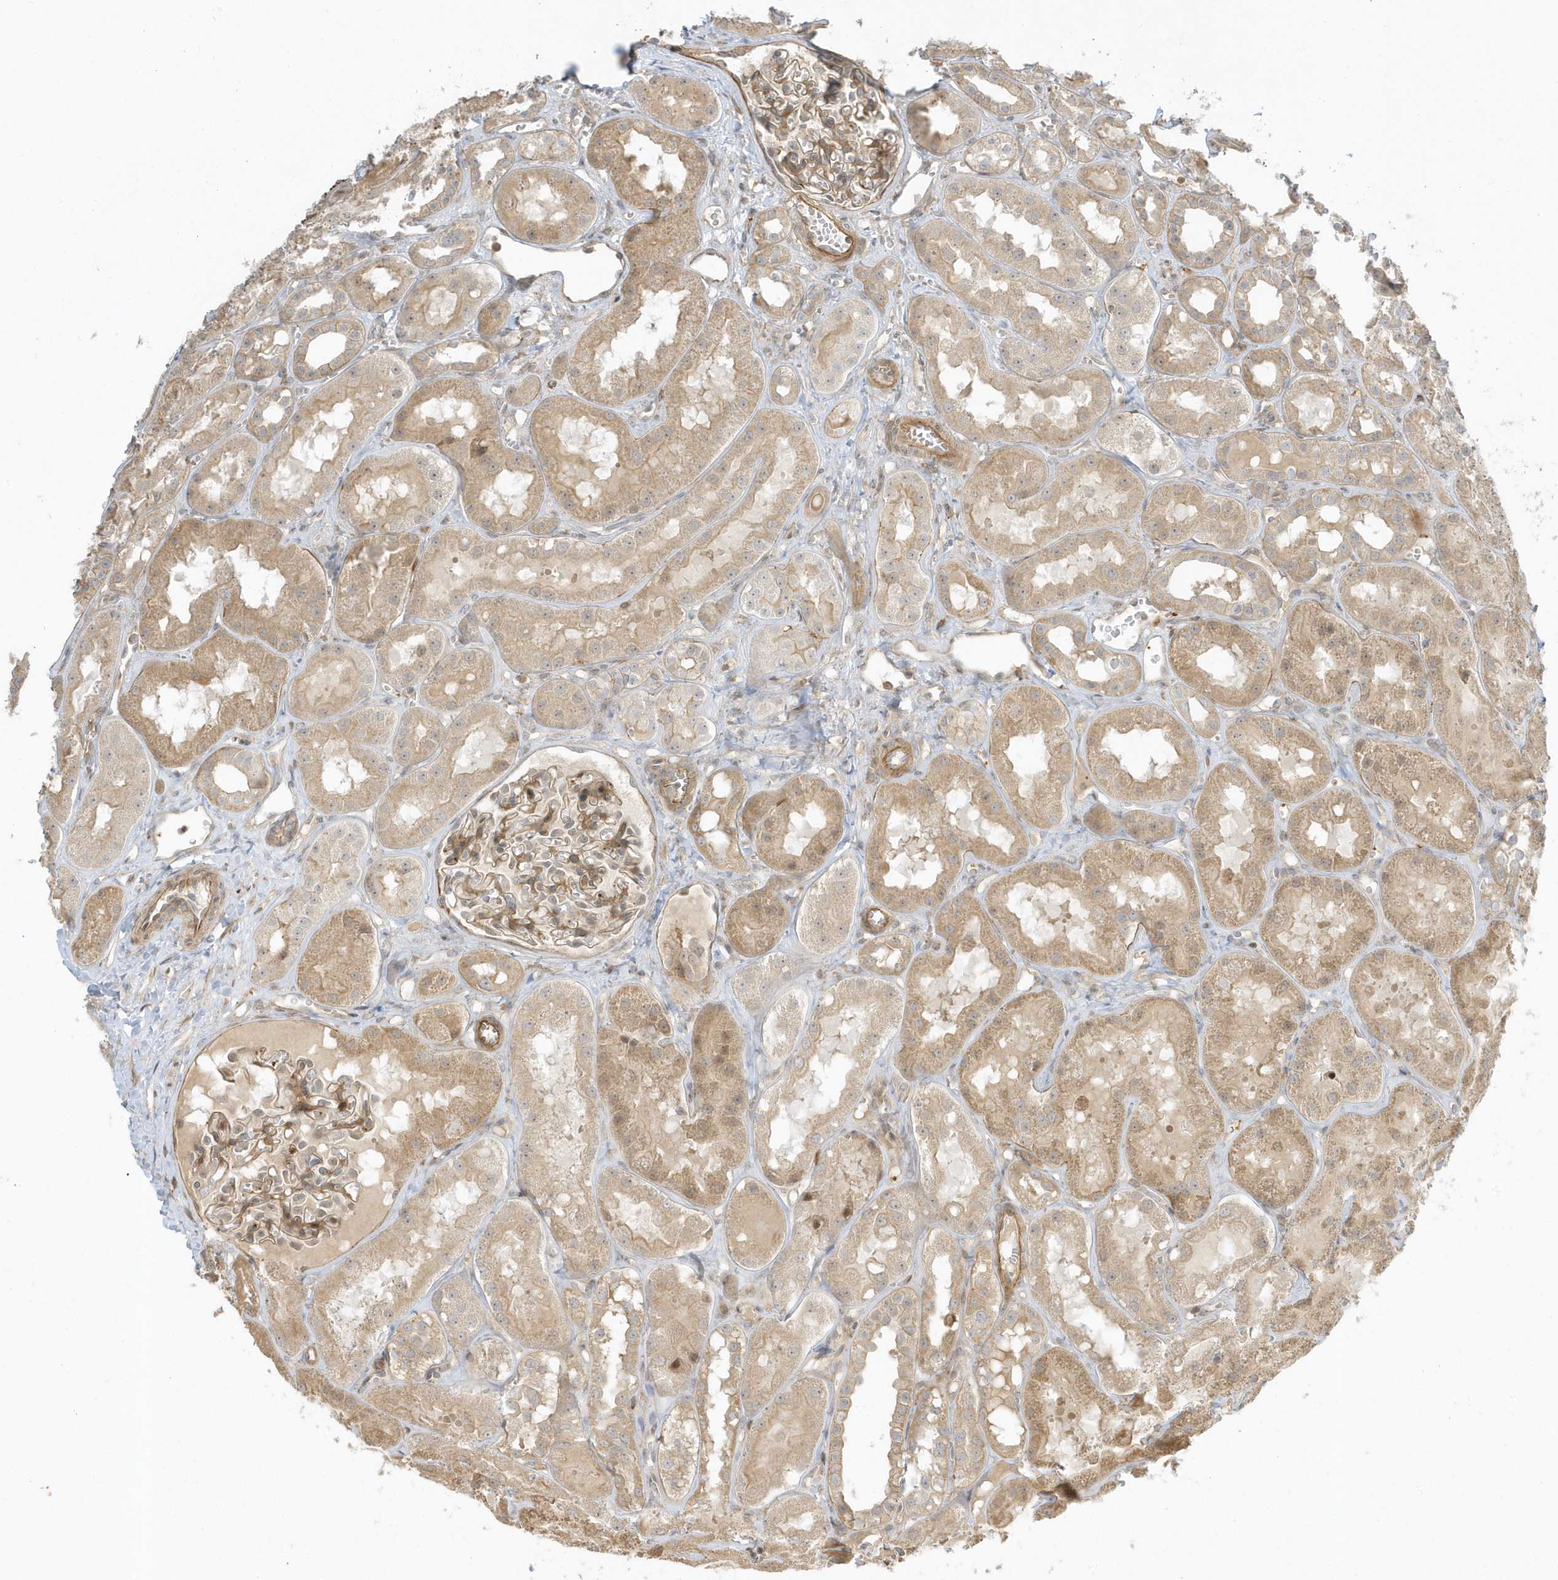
{"staining": {"intensity": "moderate", "quantity": "25%-75%", "location": "cytoplasmic/membranous,nuclear"}, "tissue": "kidney", "cell_type": "Cells in glomeruli", "image_type": "normal", "snomed": [{"axis": "morphology", "description": "Normal tissue, NOS"}, {"axis": "topography", "description": "Kidney"}], "caption": "Moderate cytoplasmic/membranous,nuclear expression for a protein is appreciated in approximately 25%-75% of cells in glomeruli of benign kidney using immunohistochemistry (IHC).", "gene": "ZBTB8A", "patient": {"sex": "male", "age": 16}}